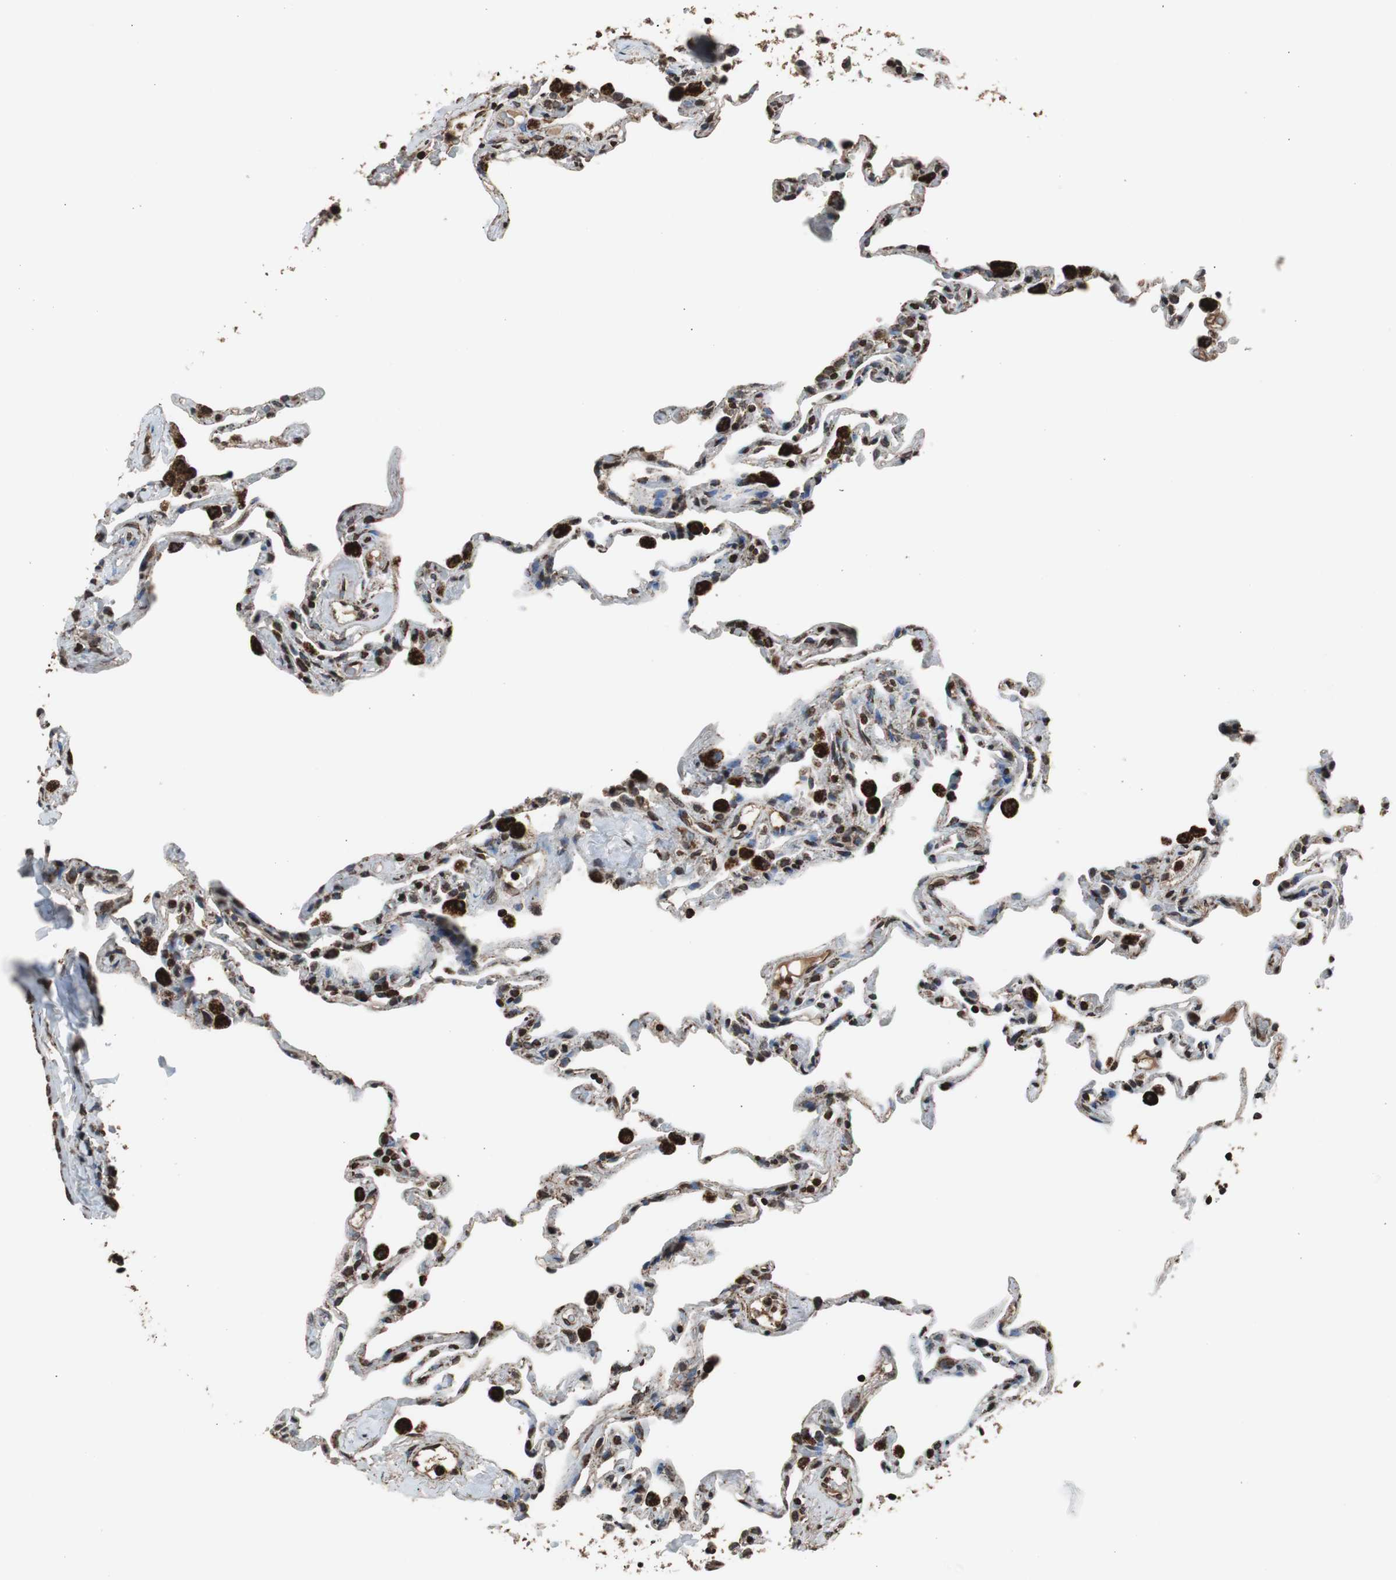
{"staining": {"intensity": "strong", "quantity": ">75%", "location": "cytoplasmic/membranous"}, "tissue": "lung", "cell_type": "Alveolar cells", "image_type": "normal", "snomed": [{"axis": "morphology", "description": "Normal tissue, NOS"}, {"axis": "topography", "description": "Lung"}], "caption": "Protein staining displays strong cytoplasmic/membranous positivity in approximately >75% of alveolar cells in normal lung.", "gene": "HSPA9", "patient": {"sex": "male", "age": 59}}